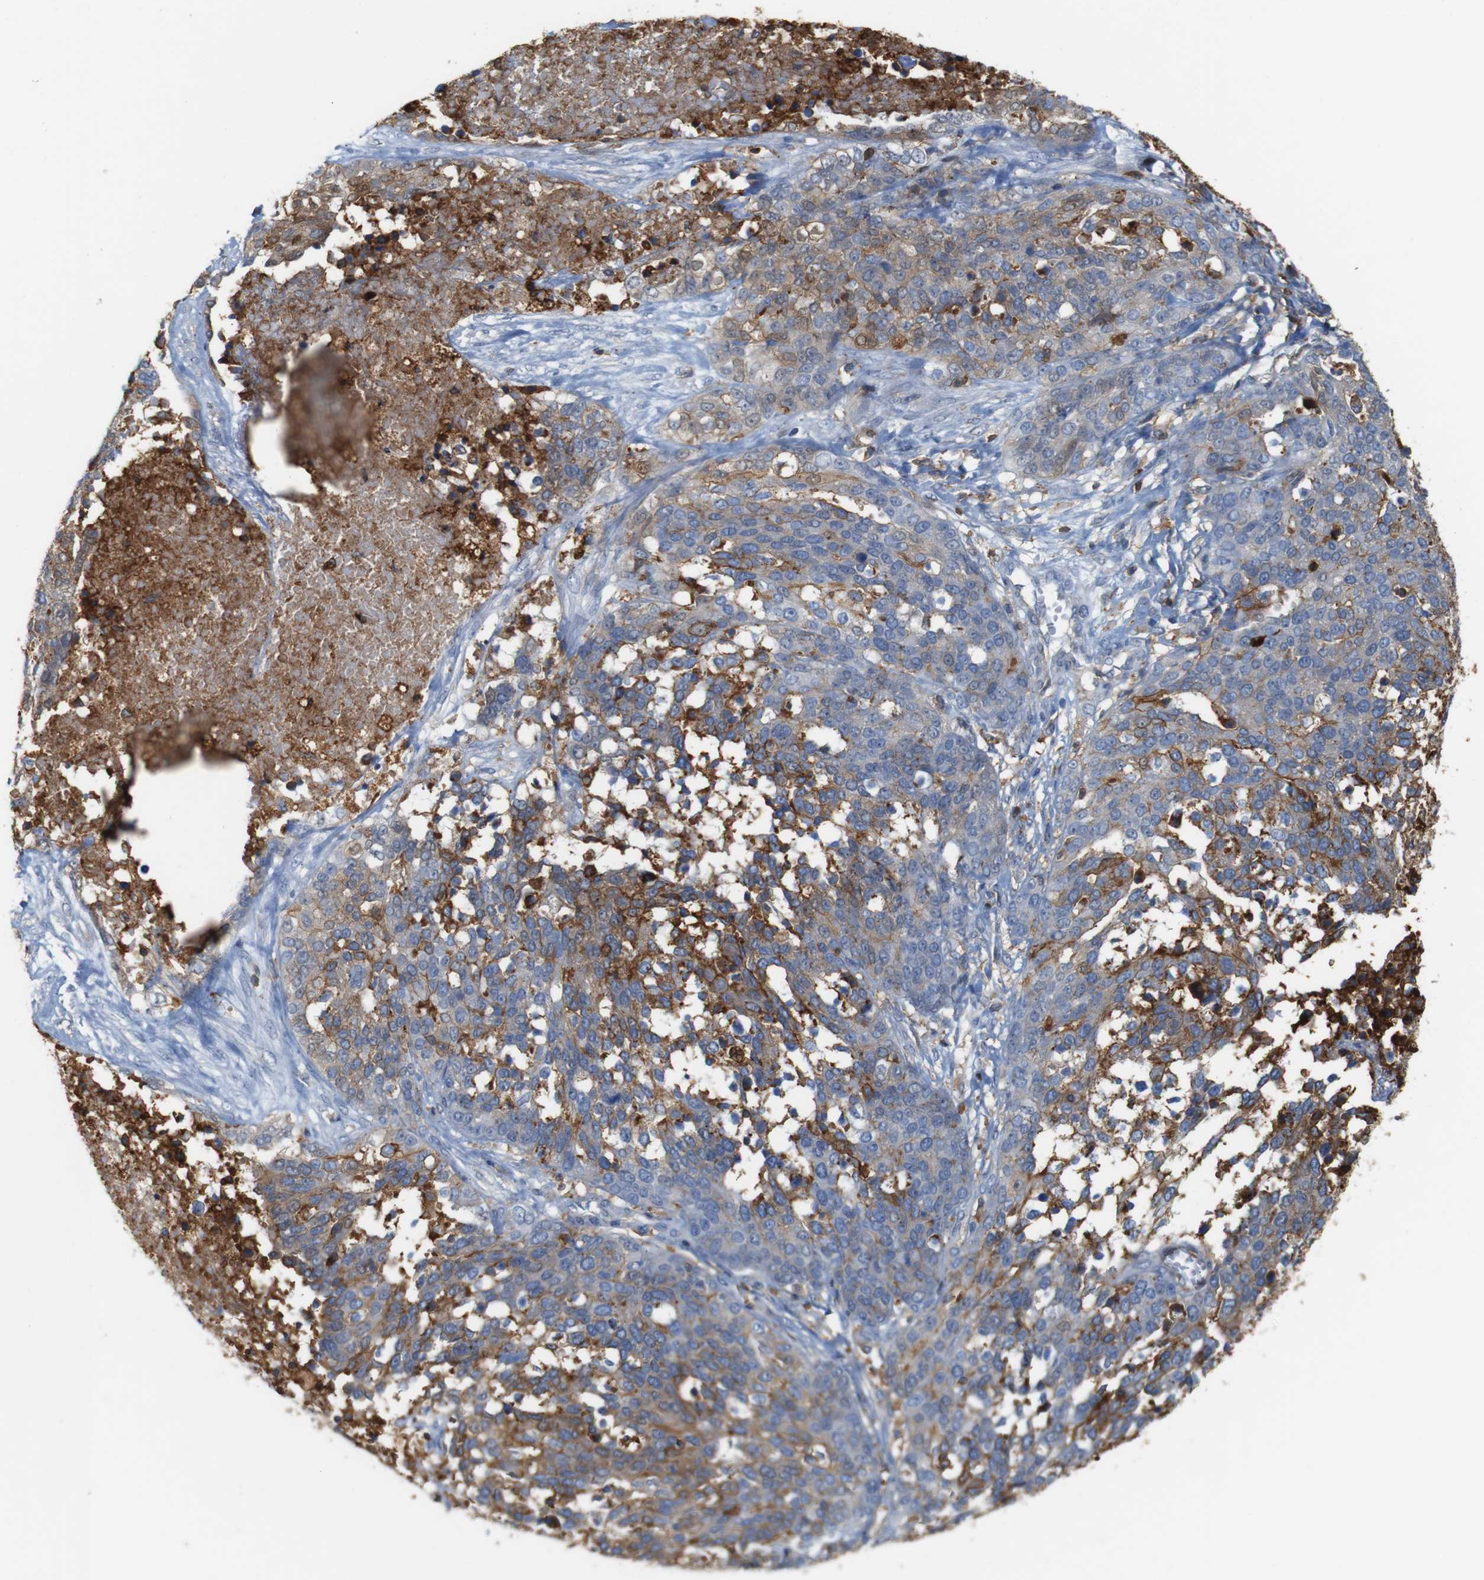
{"staining": {"intensity": "moderate", "quantity": "25%-75%", "location": "cytoplasmic/membranous"}, "tissue": "ovarian cancer", "cell_type": "Tumor cells", "image_type": "cancer", "snomed": [{"axis": "morphology", "description": "Cystadenocarcinoma, serous, NOS"}, {"axis": "topography", "description": "Ovary"}], "caption": "Immunohistochemistry (IHC) micrograph of neoplastic tissue: ovarian cancer stained using immunohistochemistry reveals medium levels of moderate protein expression localized specifically in the cytoplasmic/membranous of tumor cells, appearing as a cytoplasmic/membranous brown color.", "gene": "ANXA1", "patient": {"sex": "female", "age": 44}}